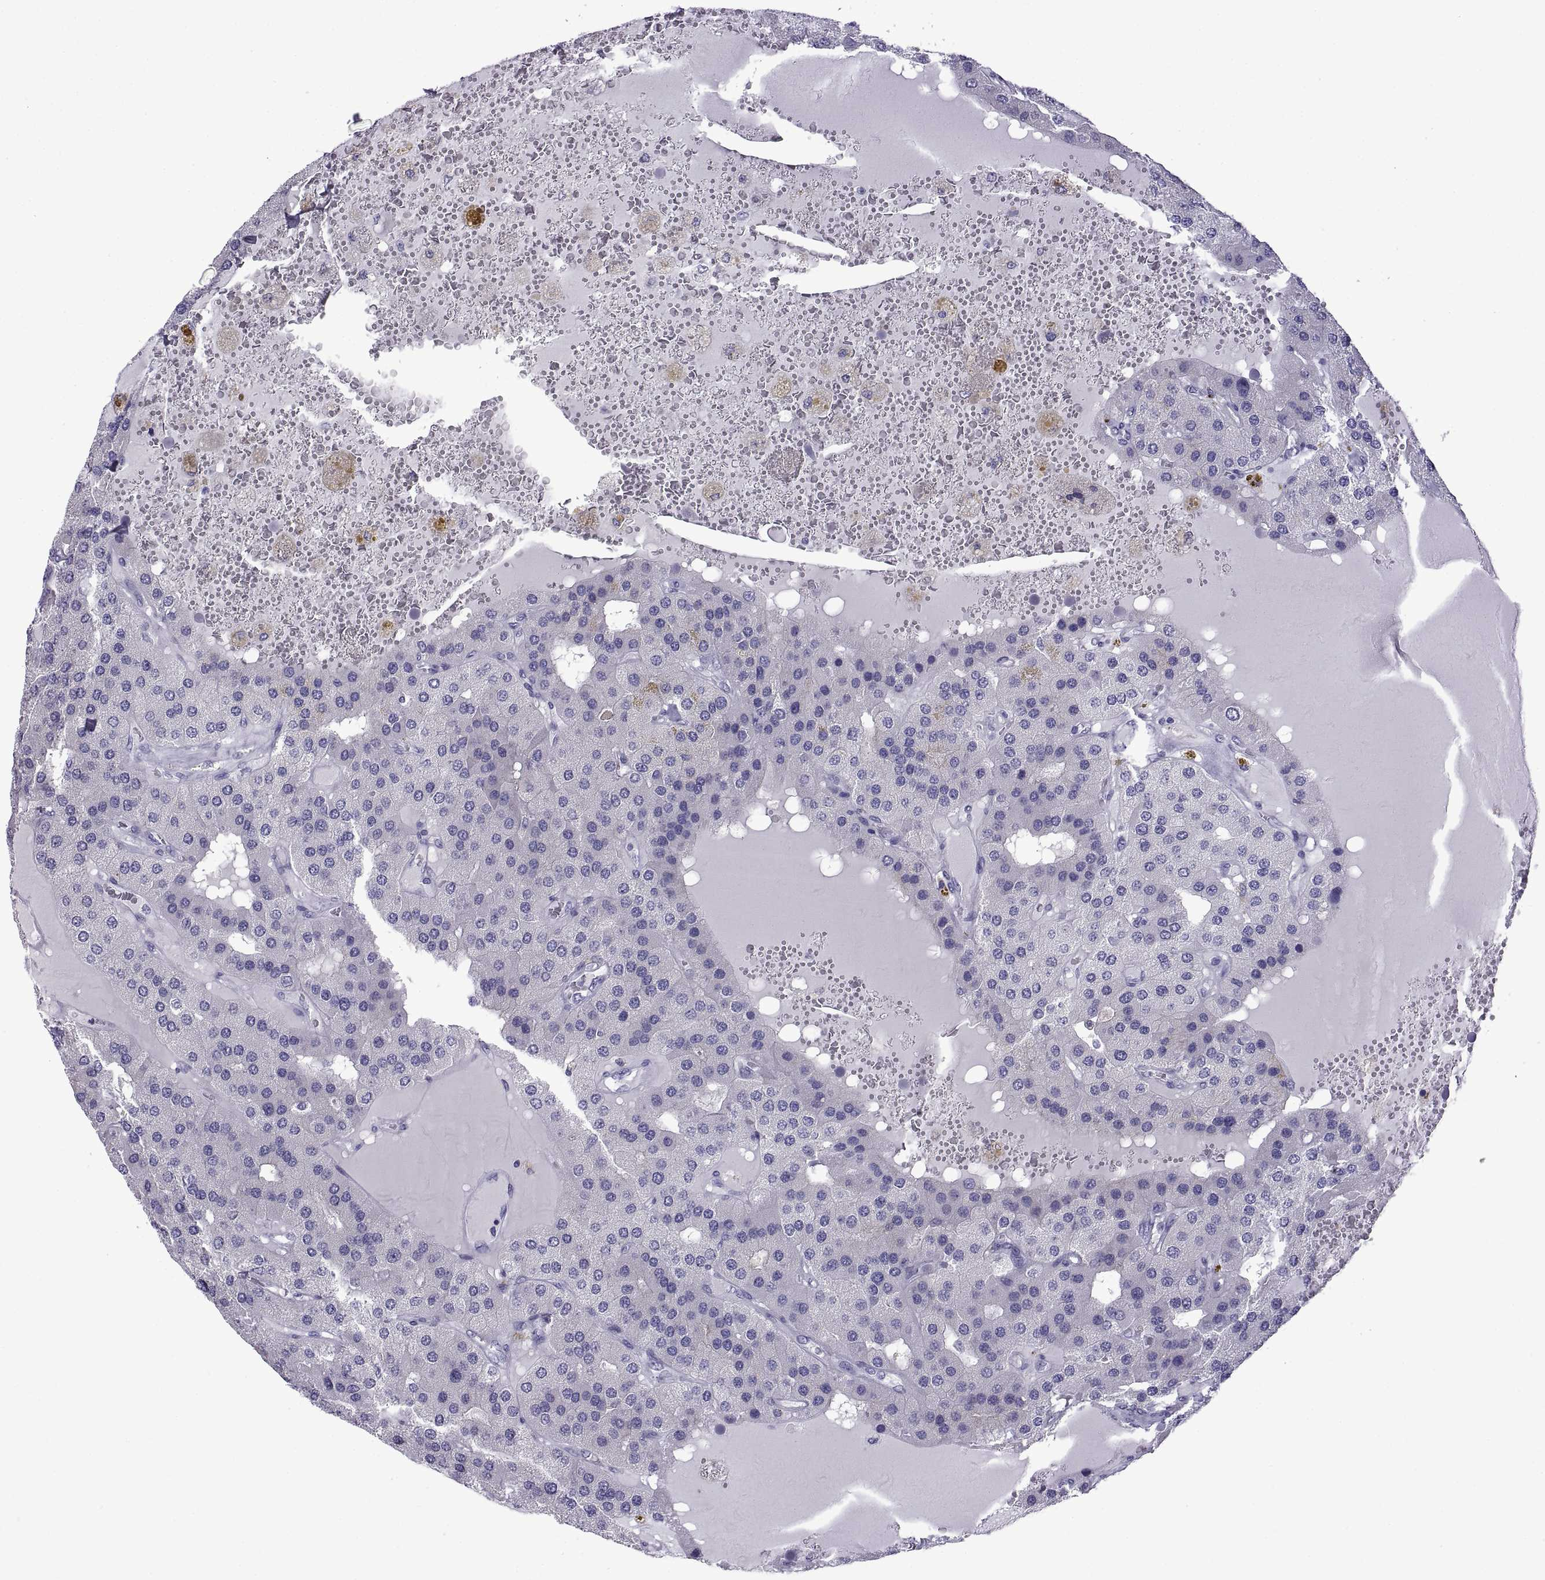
{"staining": {"intensity": "negative", "quantity": "none", "location": "none"}, "tissue": "parathyroid gland", "cell_type": "Glandular cells", "image_type": "normal", "snomed": [{"axis": "morphology", "description": "Normal tissue, NOS"}, {"axis": "morphology", "description": "Adenoma, NOS"}, {"axis": "topography", "description": "Parathyroid gland"}], "caption": "An image of parathyroid gland stained for a protein reveals no brown staining in glandular cells. Brightfield microscopy of IHC stained with DAB (3,3'-diaminobenzidine) (brown) and hematoxylin (blue), captured at high magnification.", "gene": "SPDYE10", "patient": {"sex": "female", "age": 86}}